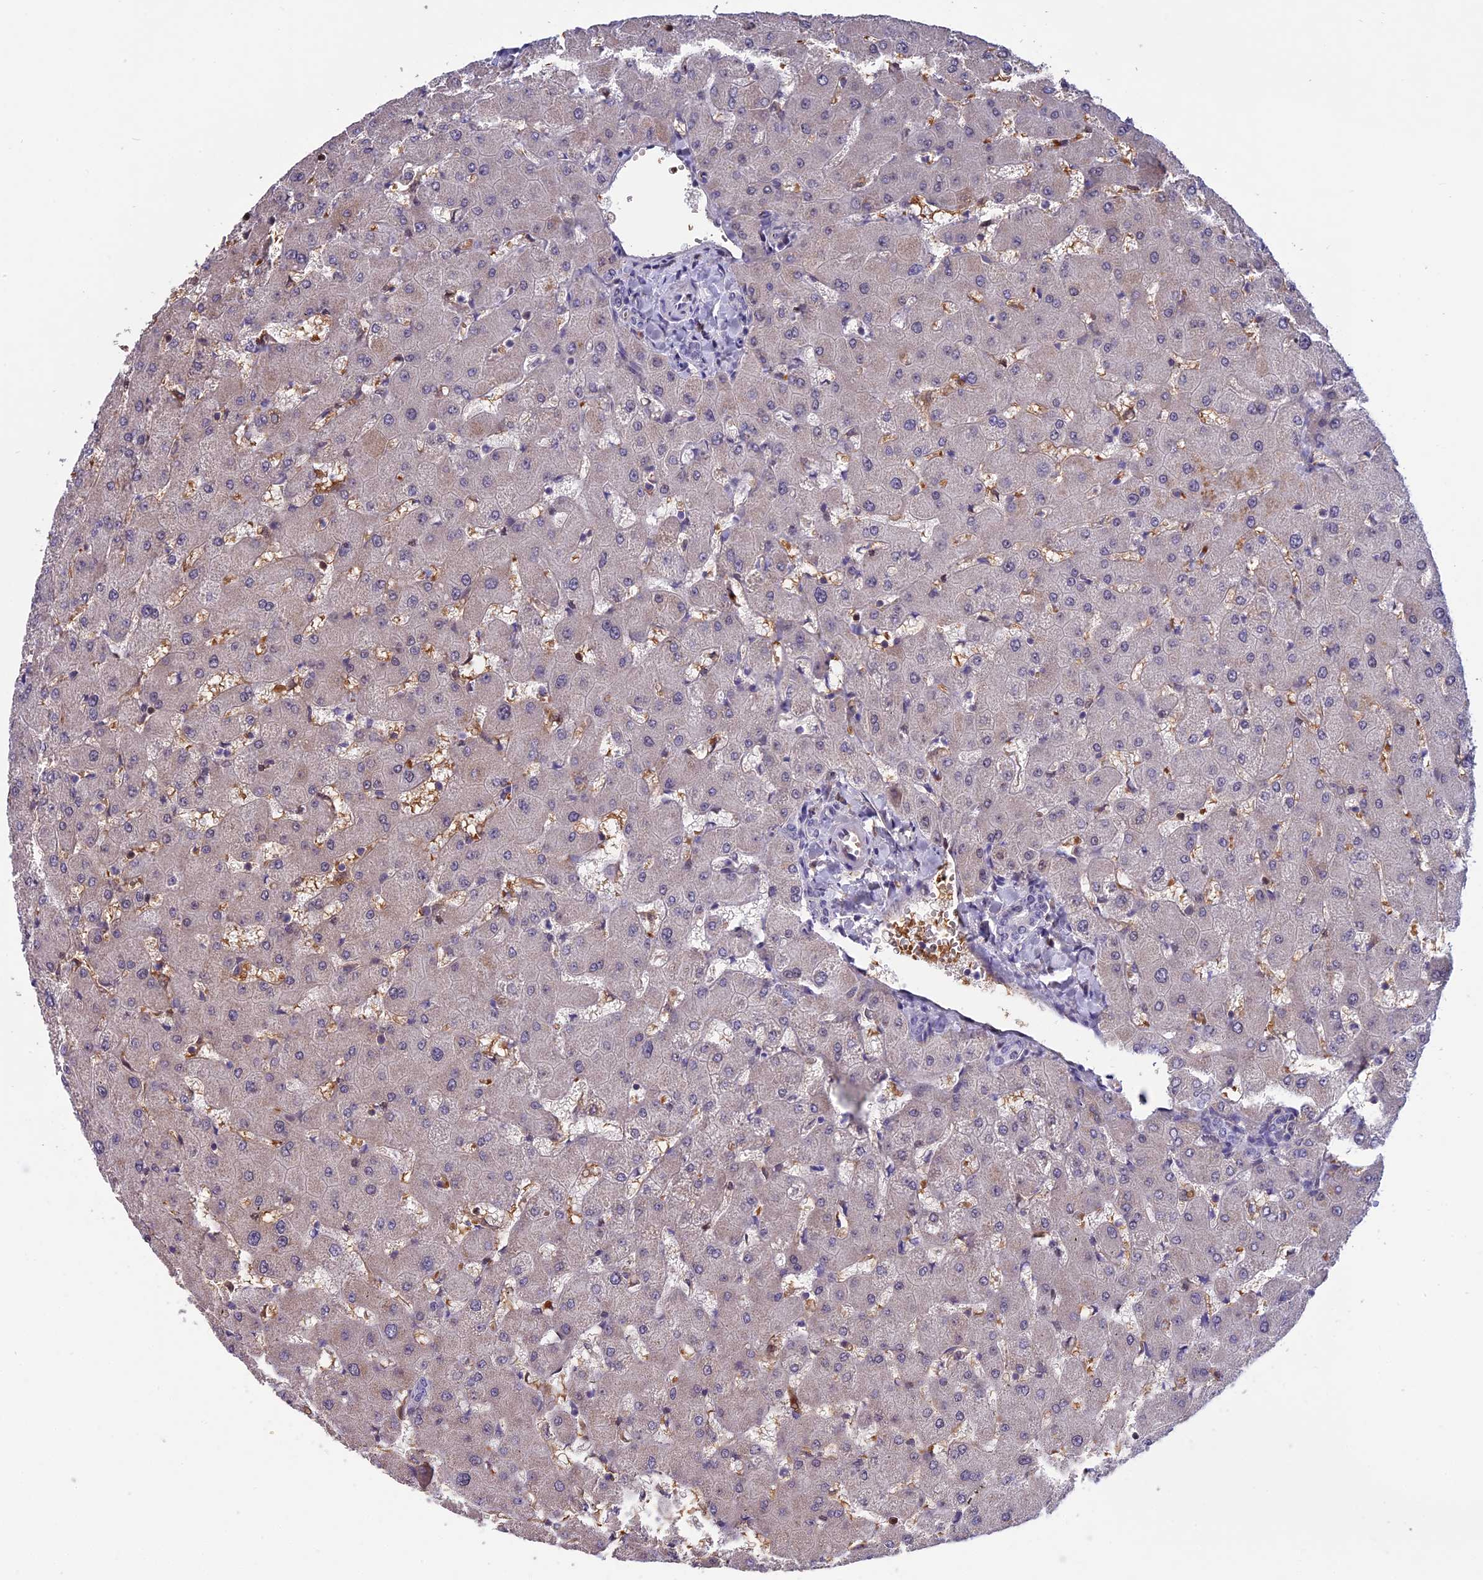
{"staining": {"intensity": "negative", "quantity": "none", "location": "none"}, "tissue": "liver", "cell_type": "Cholangiocytes", "image_type": "normal", "snomed": [{"axis": "morphology", "description": "Normal tissue, NOS"}, {"axis": "topography", "description": "Liver"}], "caption": "IHC of benign liver reveals no staining in cholangiocytes. The staining is performed using DAB brown chromogen with nuclei counter-stained in using hematoxylin.", "gene": "KNOP1", "patient": {"sex": "female", "age": 63}}